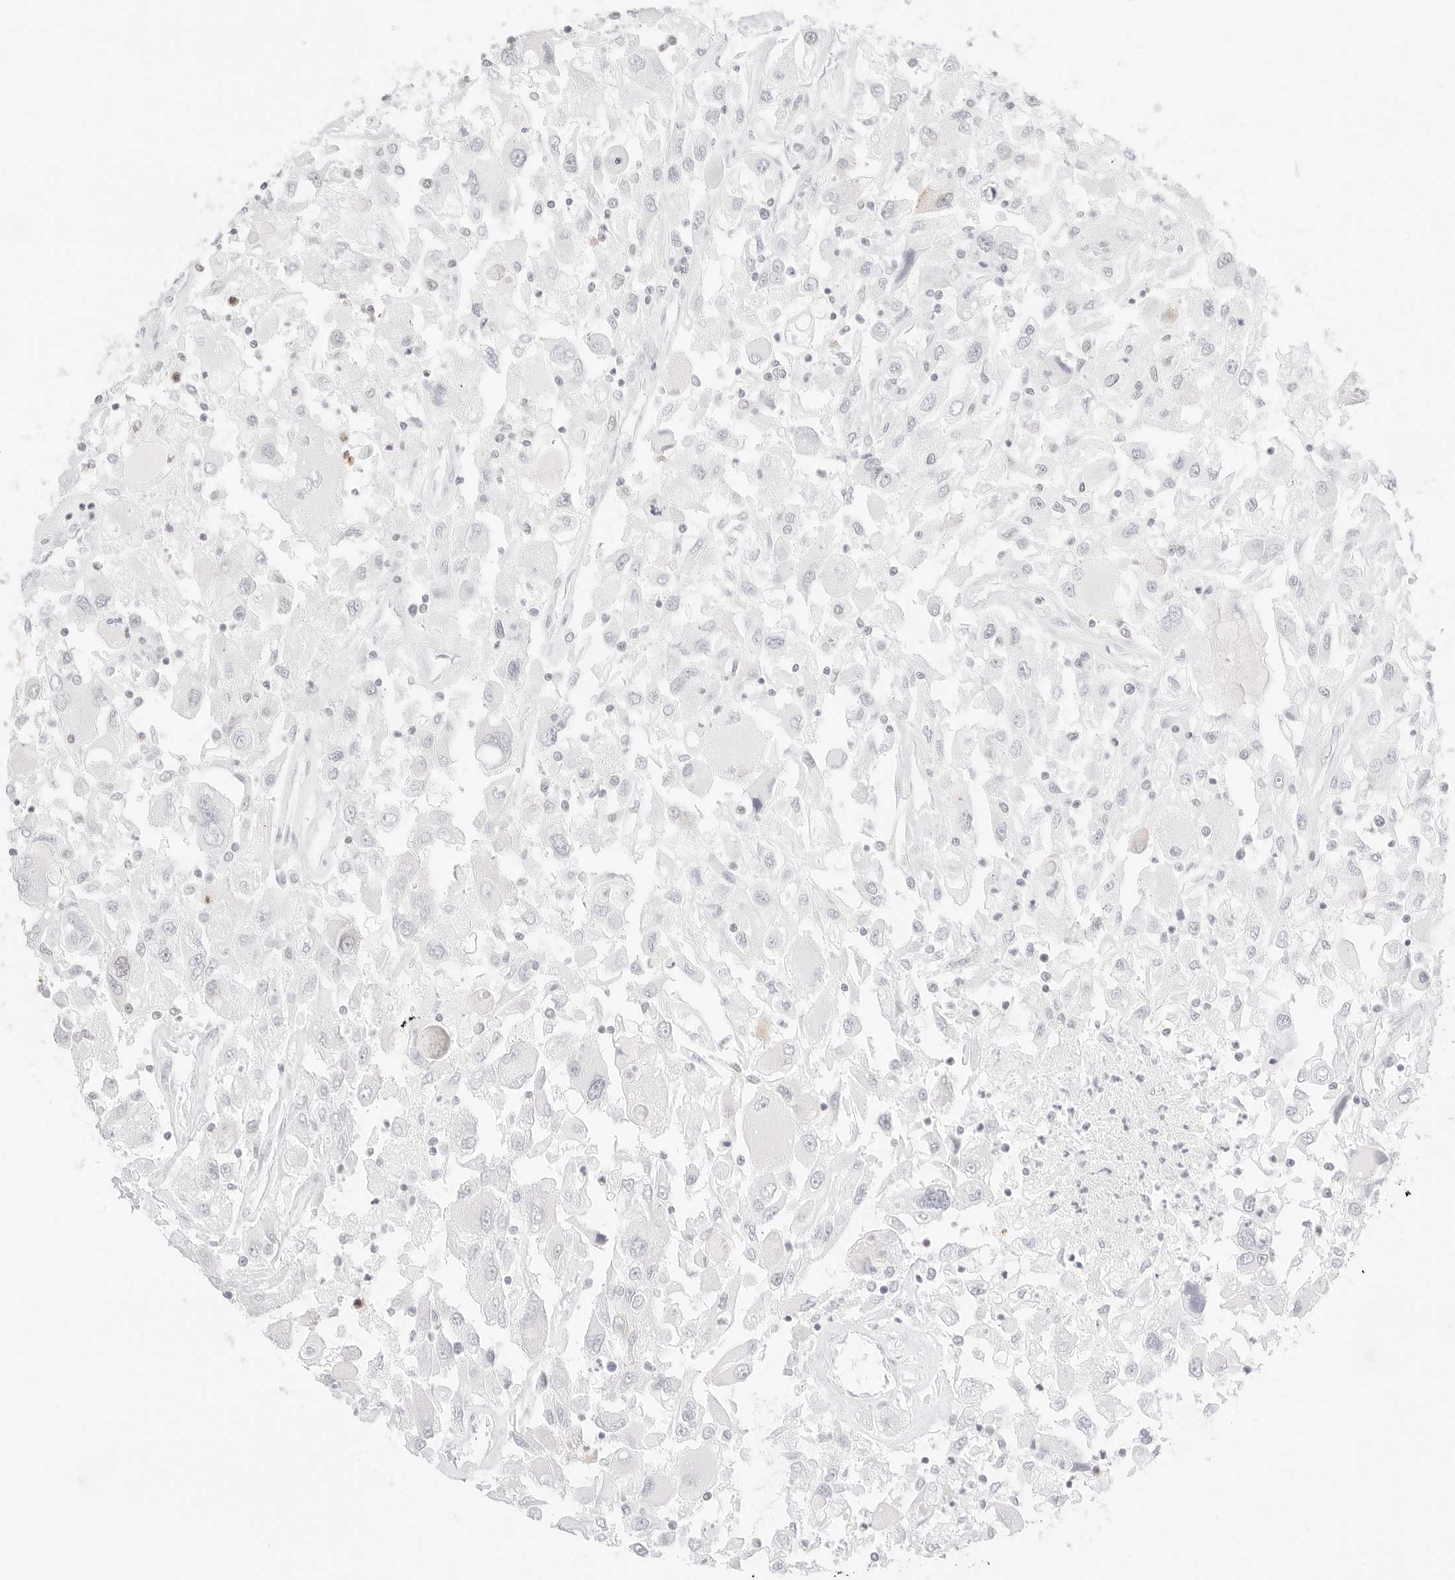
{"staining": {"intensity": "negative", "quantity": "none", "location": "none"}, "tissue": "renal cancer", "cell_type": "Tumor cells", "image_type": "cancer", "snomed": [{"axis": "morphology", "description": "Adenocarcinoma, NOS"}, {"axis": "topography", "description": "Kidney"}], "caption": "This is an immunohistochemistry micrograph of human renal cancer (adenocarcinoma). There is no expression in tumor cells.", "gene": "FBLN5", "patient": {"sex": "female", "age": 52}}